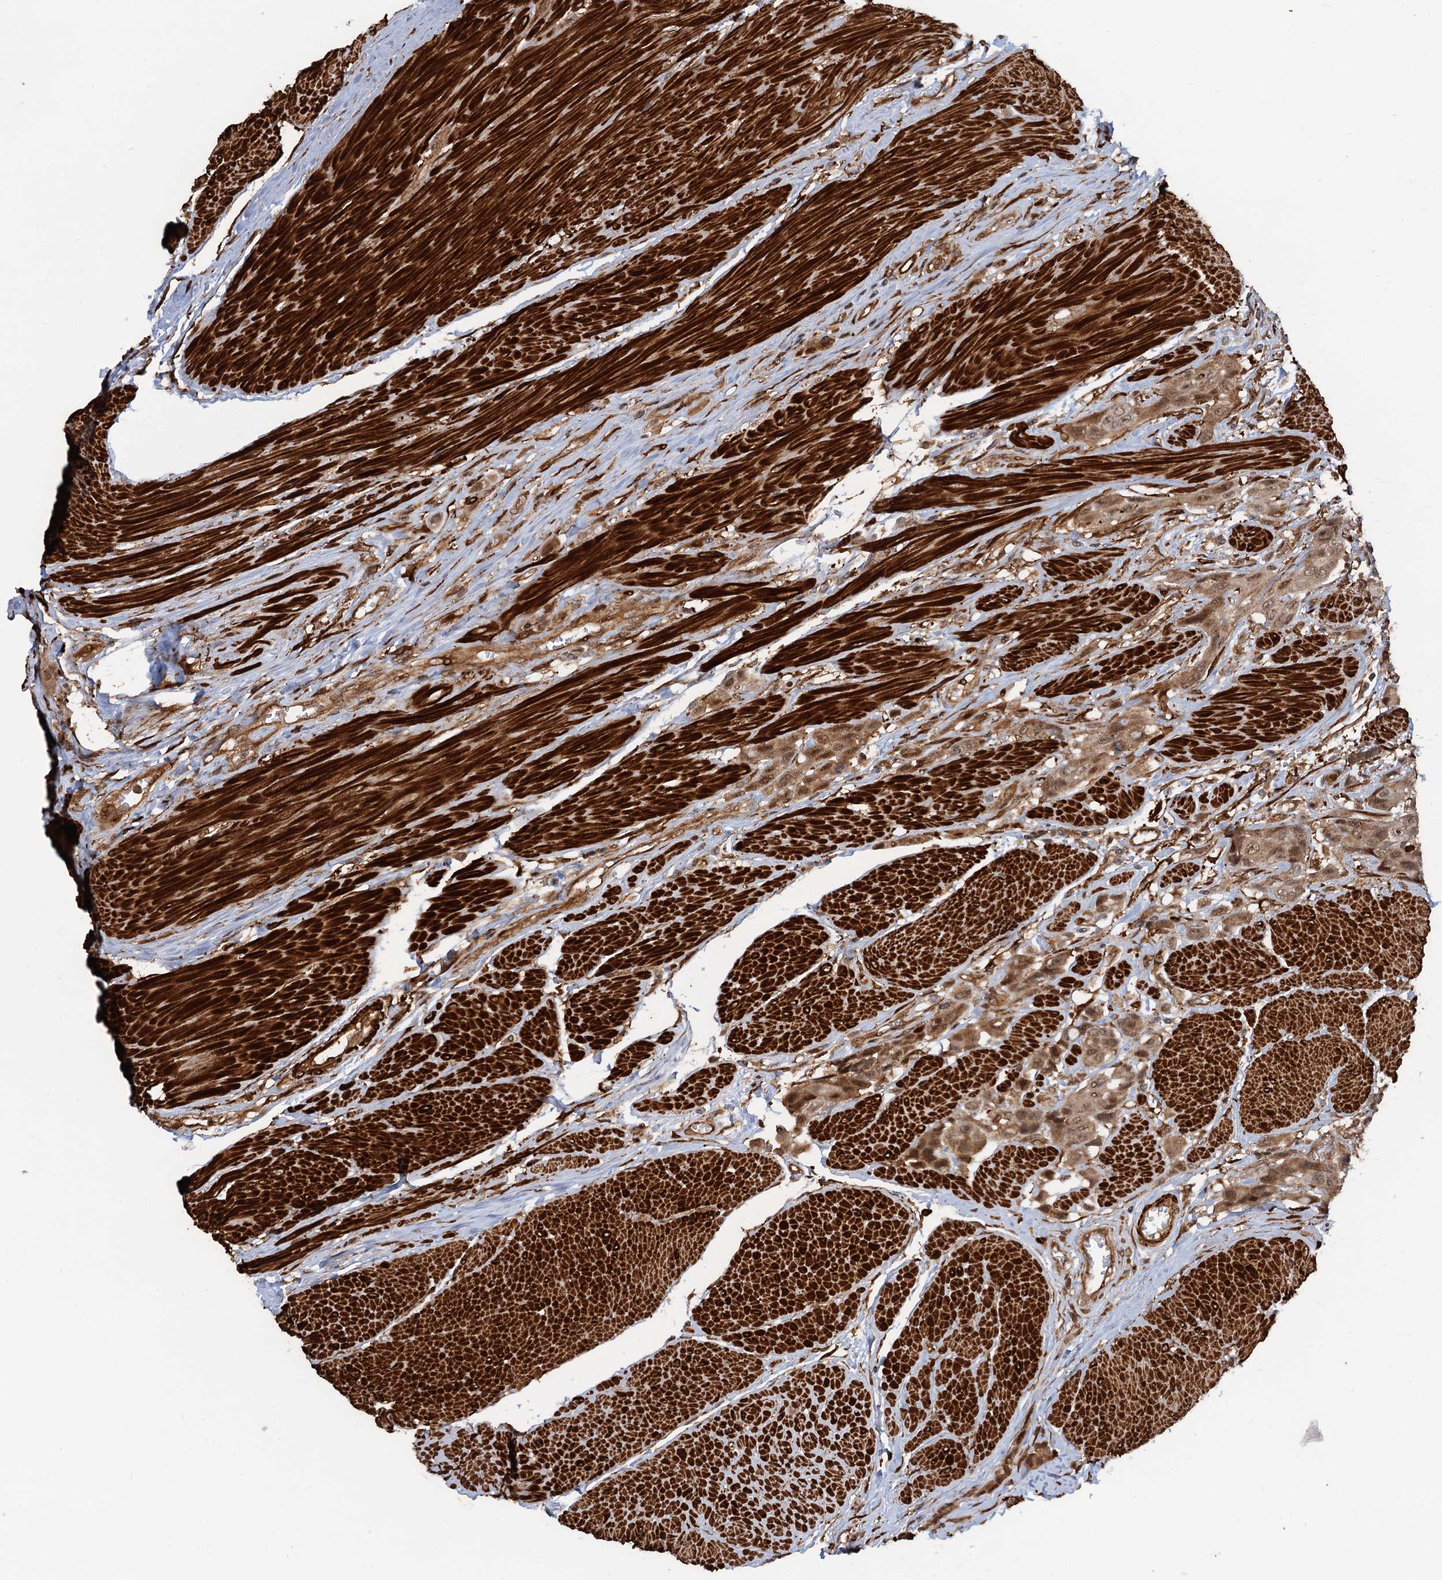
{"staining": {"intensity": "moderate", "quantity": ">75%", "location": "cytoplasmic/membranous,nuclear"}, "tissue": "urothelial cancer", "cell_type": "Tumor cells", "image_type": "cancer", "snomed": [{"axis": "morphology", "description": "Urothelial carcinoma, High grade"}, {"axis": "topography", "description": "Urinary bladder"}], "caption": "DAB immunohistochemical staining of human urothelial cancer reveals moderate cytoplasmic/membranous and nuclear protein expression in about >75% of tumor cells.", "gene": "SNRNP25", "patient": {"sex": "male", "age": 50}}